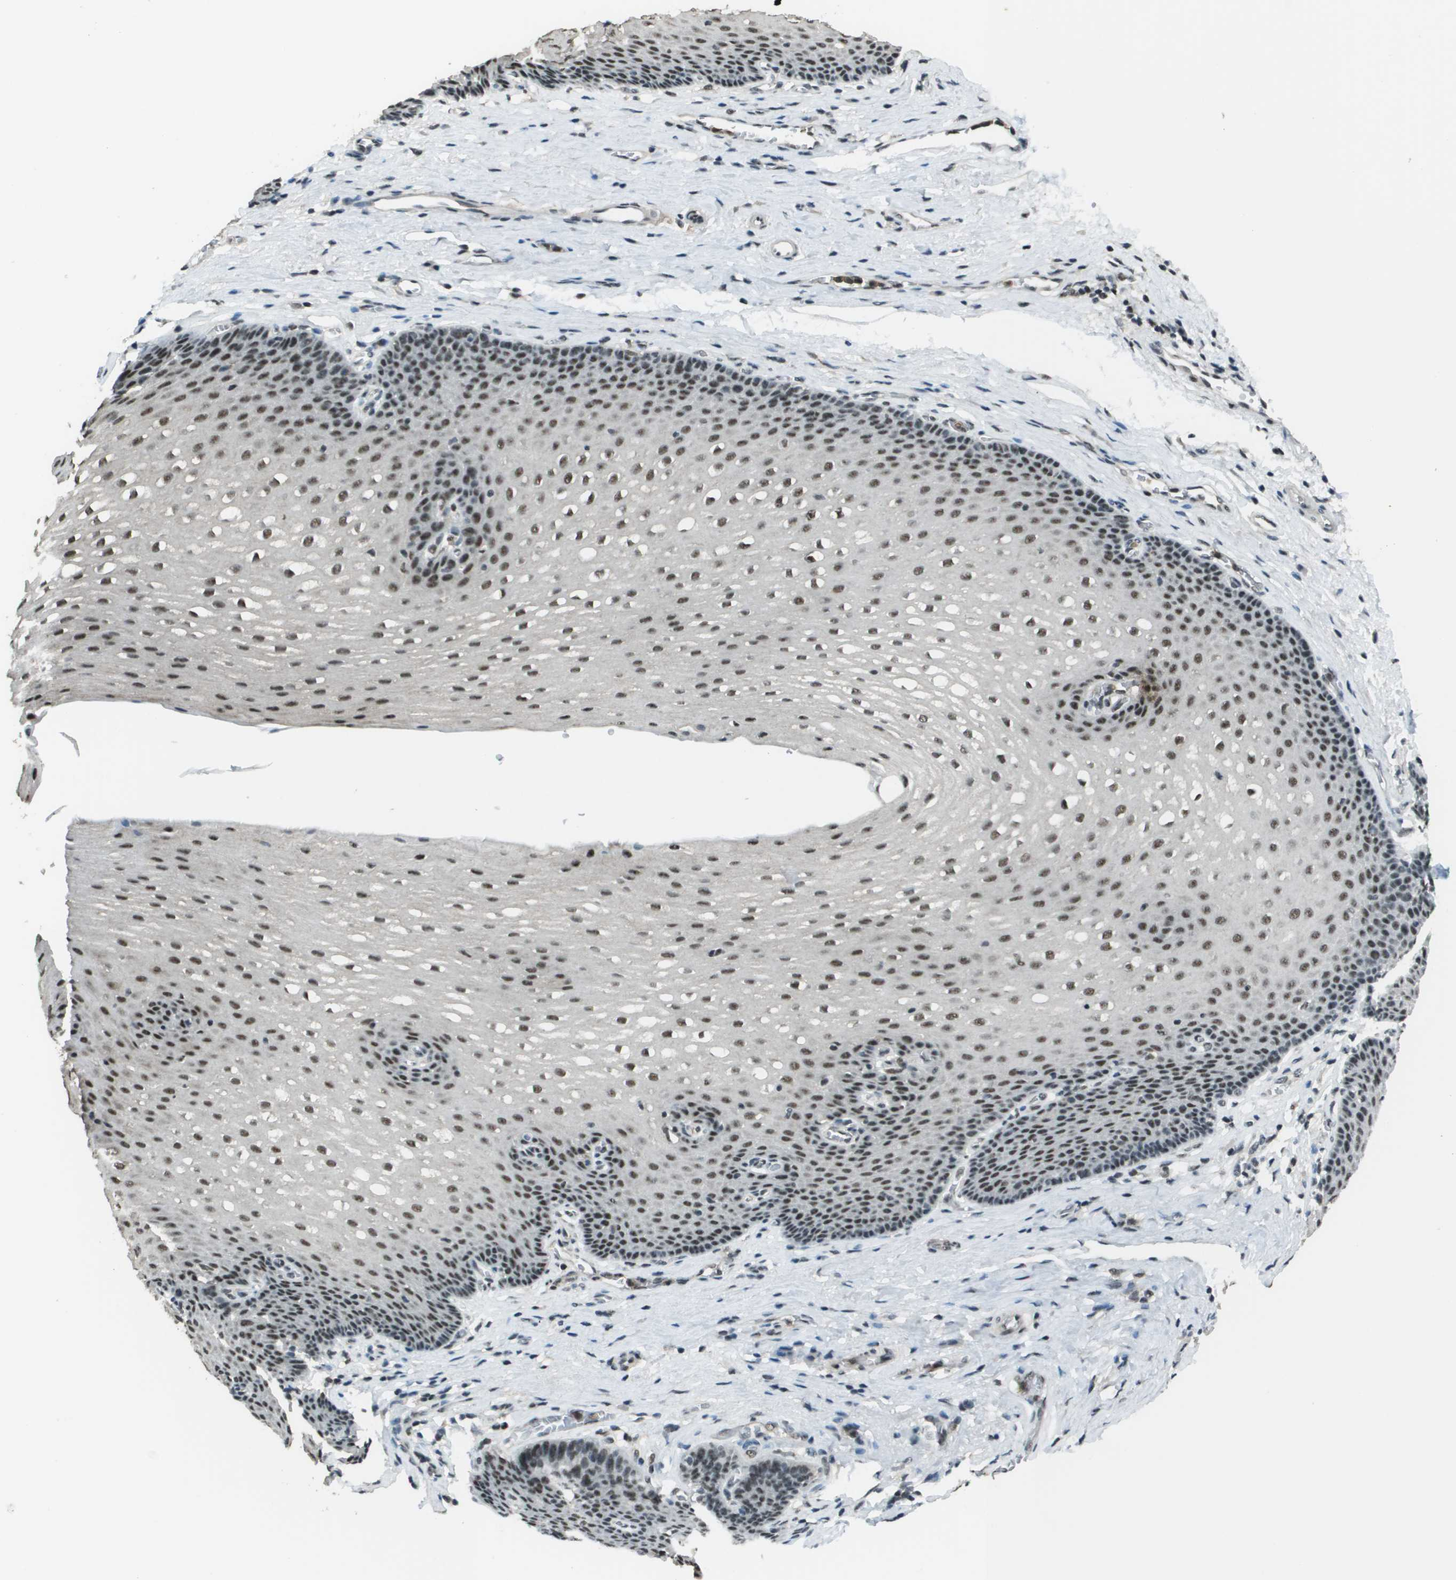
{"staining": {"intensity": "moderate", "quantity": ">75%", "location": "nuclear"}, "tissue": "esophagus", "cell_type": "Squamous epithelial cells", "image_type": "normal", "snomed": [{"axis": "morphology", "description": "Normal tissue, NOS"}, {"axis": "topography", "description": "Esophagus"}], "caption": "A brown stain highlights moderate nuclear staining of a protein in squamous epithelial cells of benign esophagus.", "gene": "DEPDC1", "patient": {"sex": "male", "age": 48}}